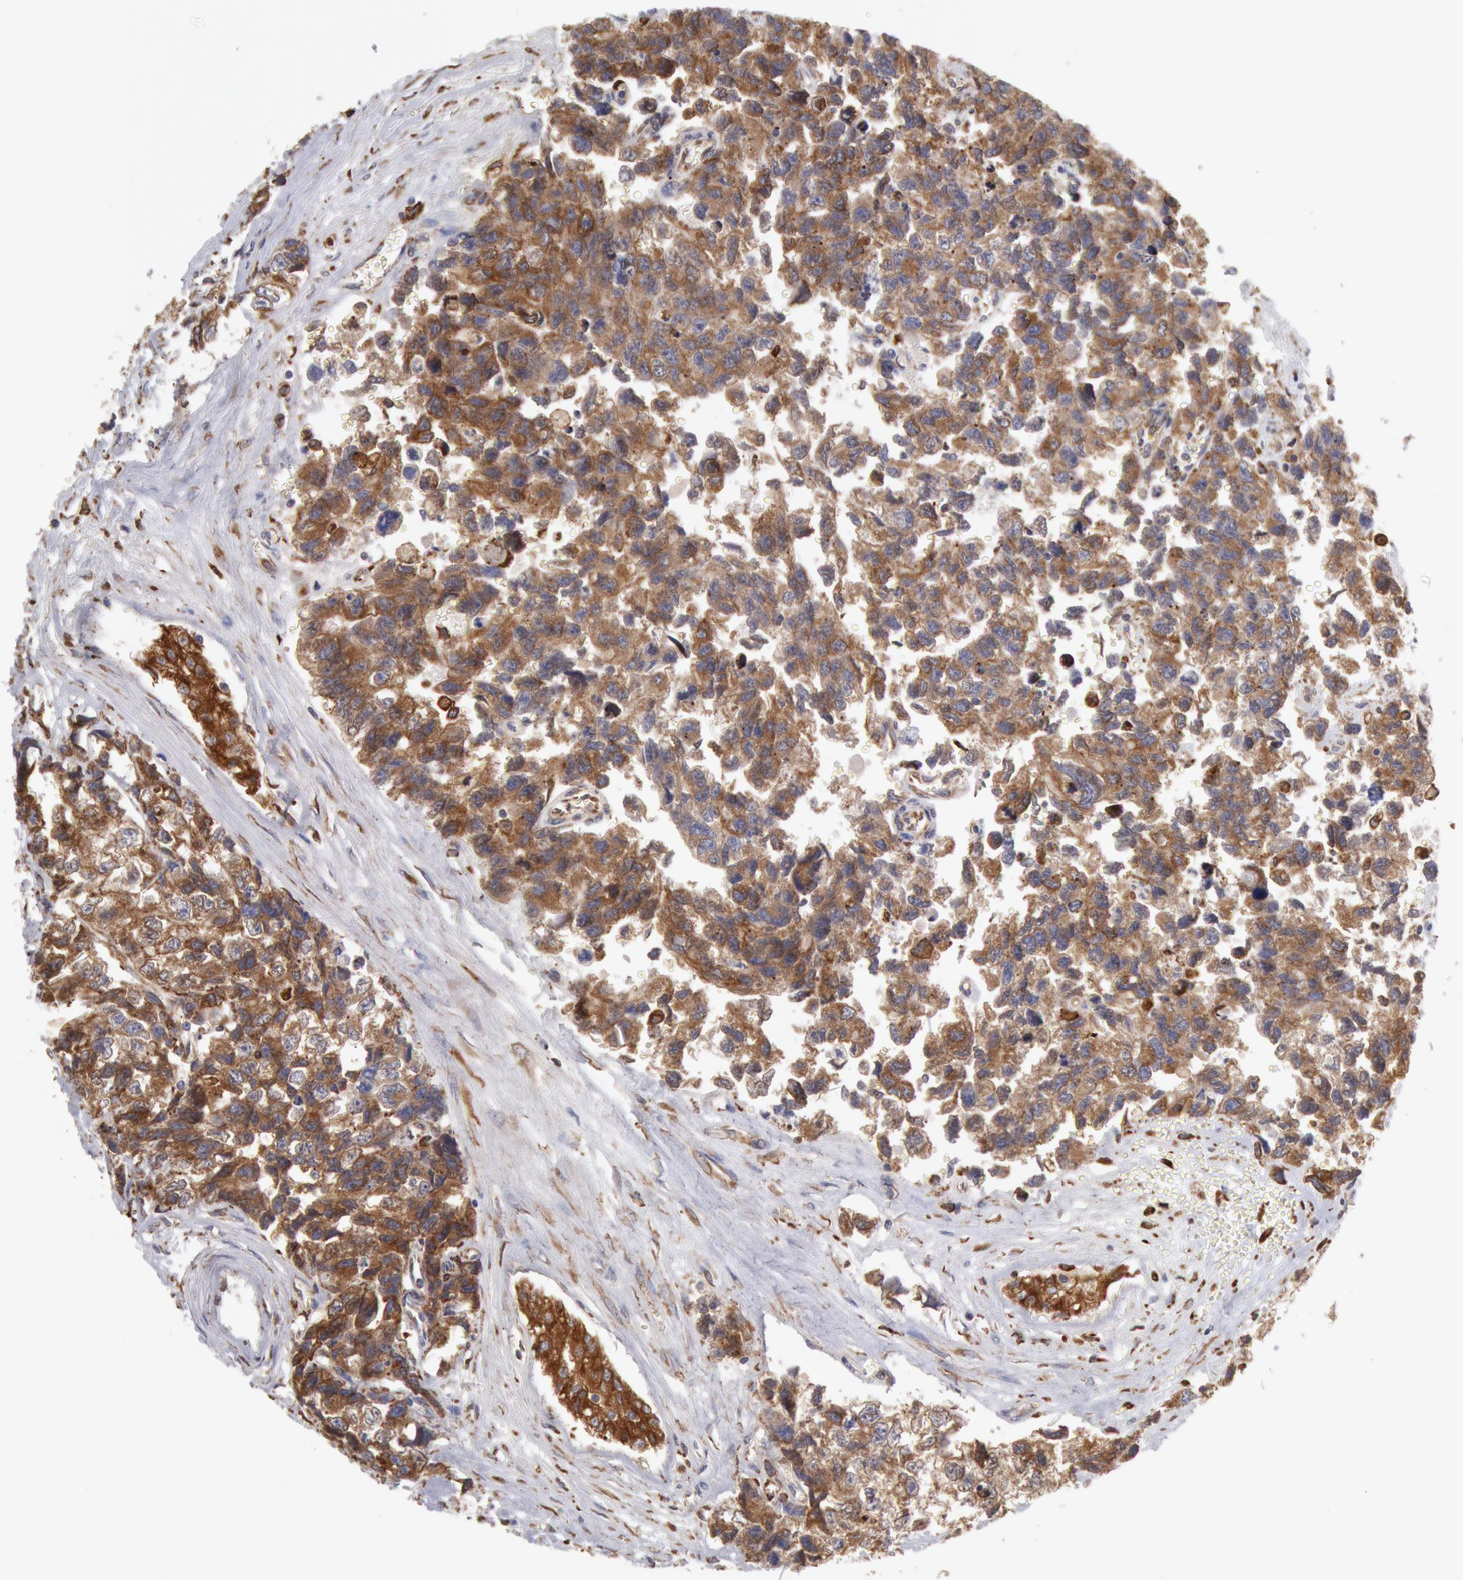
{"staining": {"intensity": "moderate", "quantity": ">75%", "location": "cytoplasmic/membranous"}, "tissue": "testis cancer", "cell_type": "Tumor cells", "image_type": "cancer", "snomed": [{"axis": "morphology", "description": "Carcinoma, Embryonal, NOS"}, {"axis": "topography", "description": "Testis"}], "caption": "Protein staining displays moderate cytoplasmic/membranous expression in approximately >75% of tumor cells in testis cancer.", "gene": "ERP44", "patient": {"sex": "male", "age": 31}}